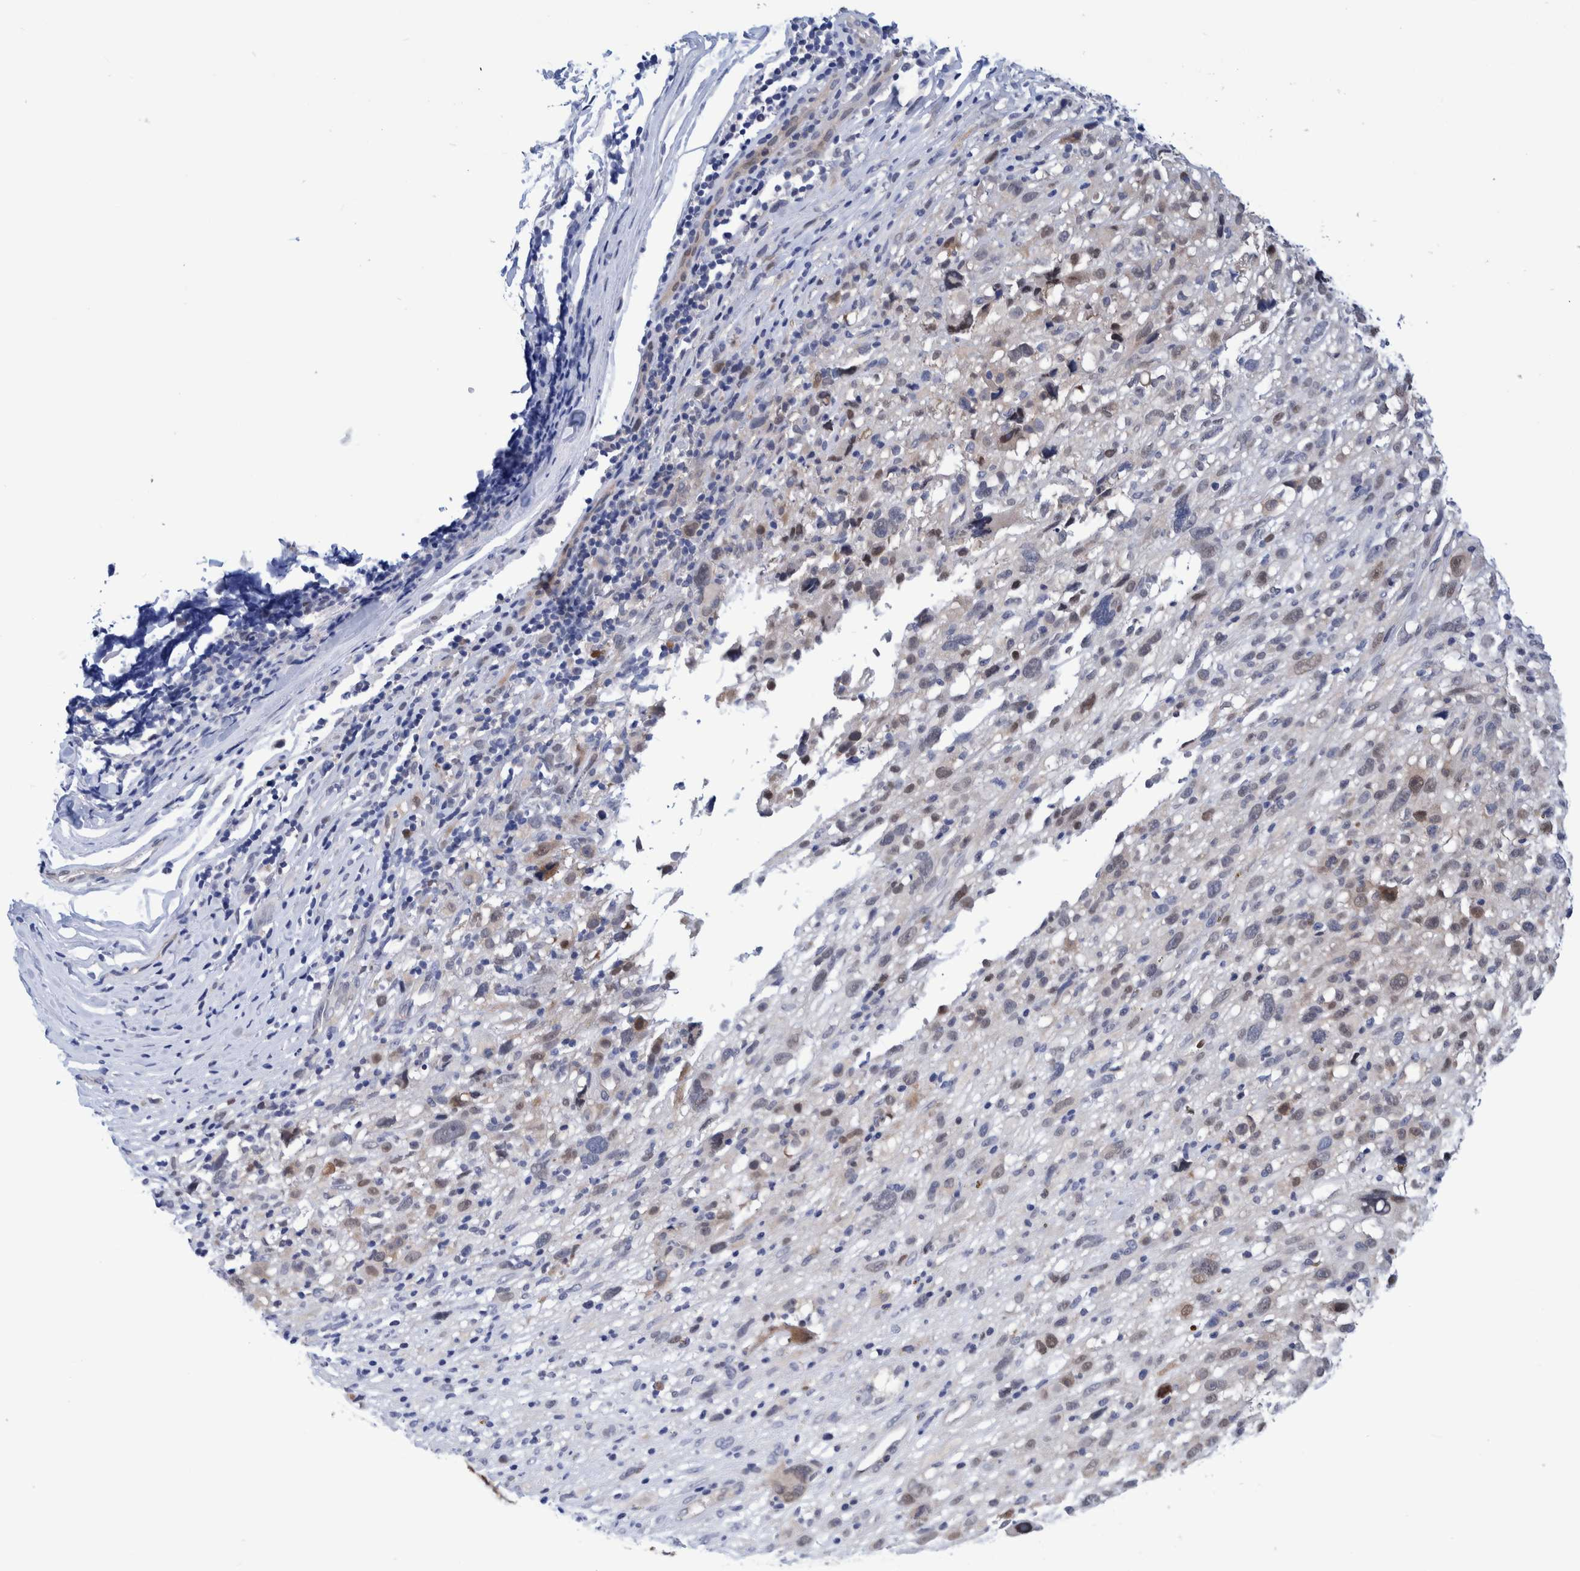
{"staining": {"intensity": "moderate", "quantity": ">75%", "location": "nuclear"}, "tissue": "melanoma", "cell_type": "Tumor cells", "image_type": "cancer", "snomed": [{"axis": "morphology", "description": "Malignant melanoma, NOS"}, {"axis": "topography", "description": "Skin"}], "caption": "Tumor cells reveal moderate nuclear staining in about >75% of cells in malignant melanoma.", "gene": "PFAS", "patient": {"sex": "female", "age": 55}}